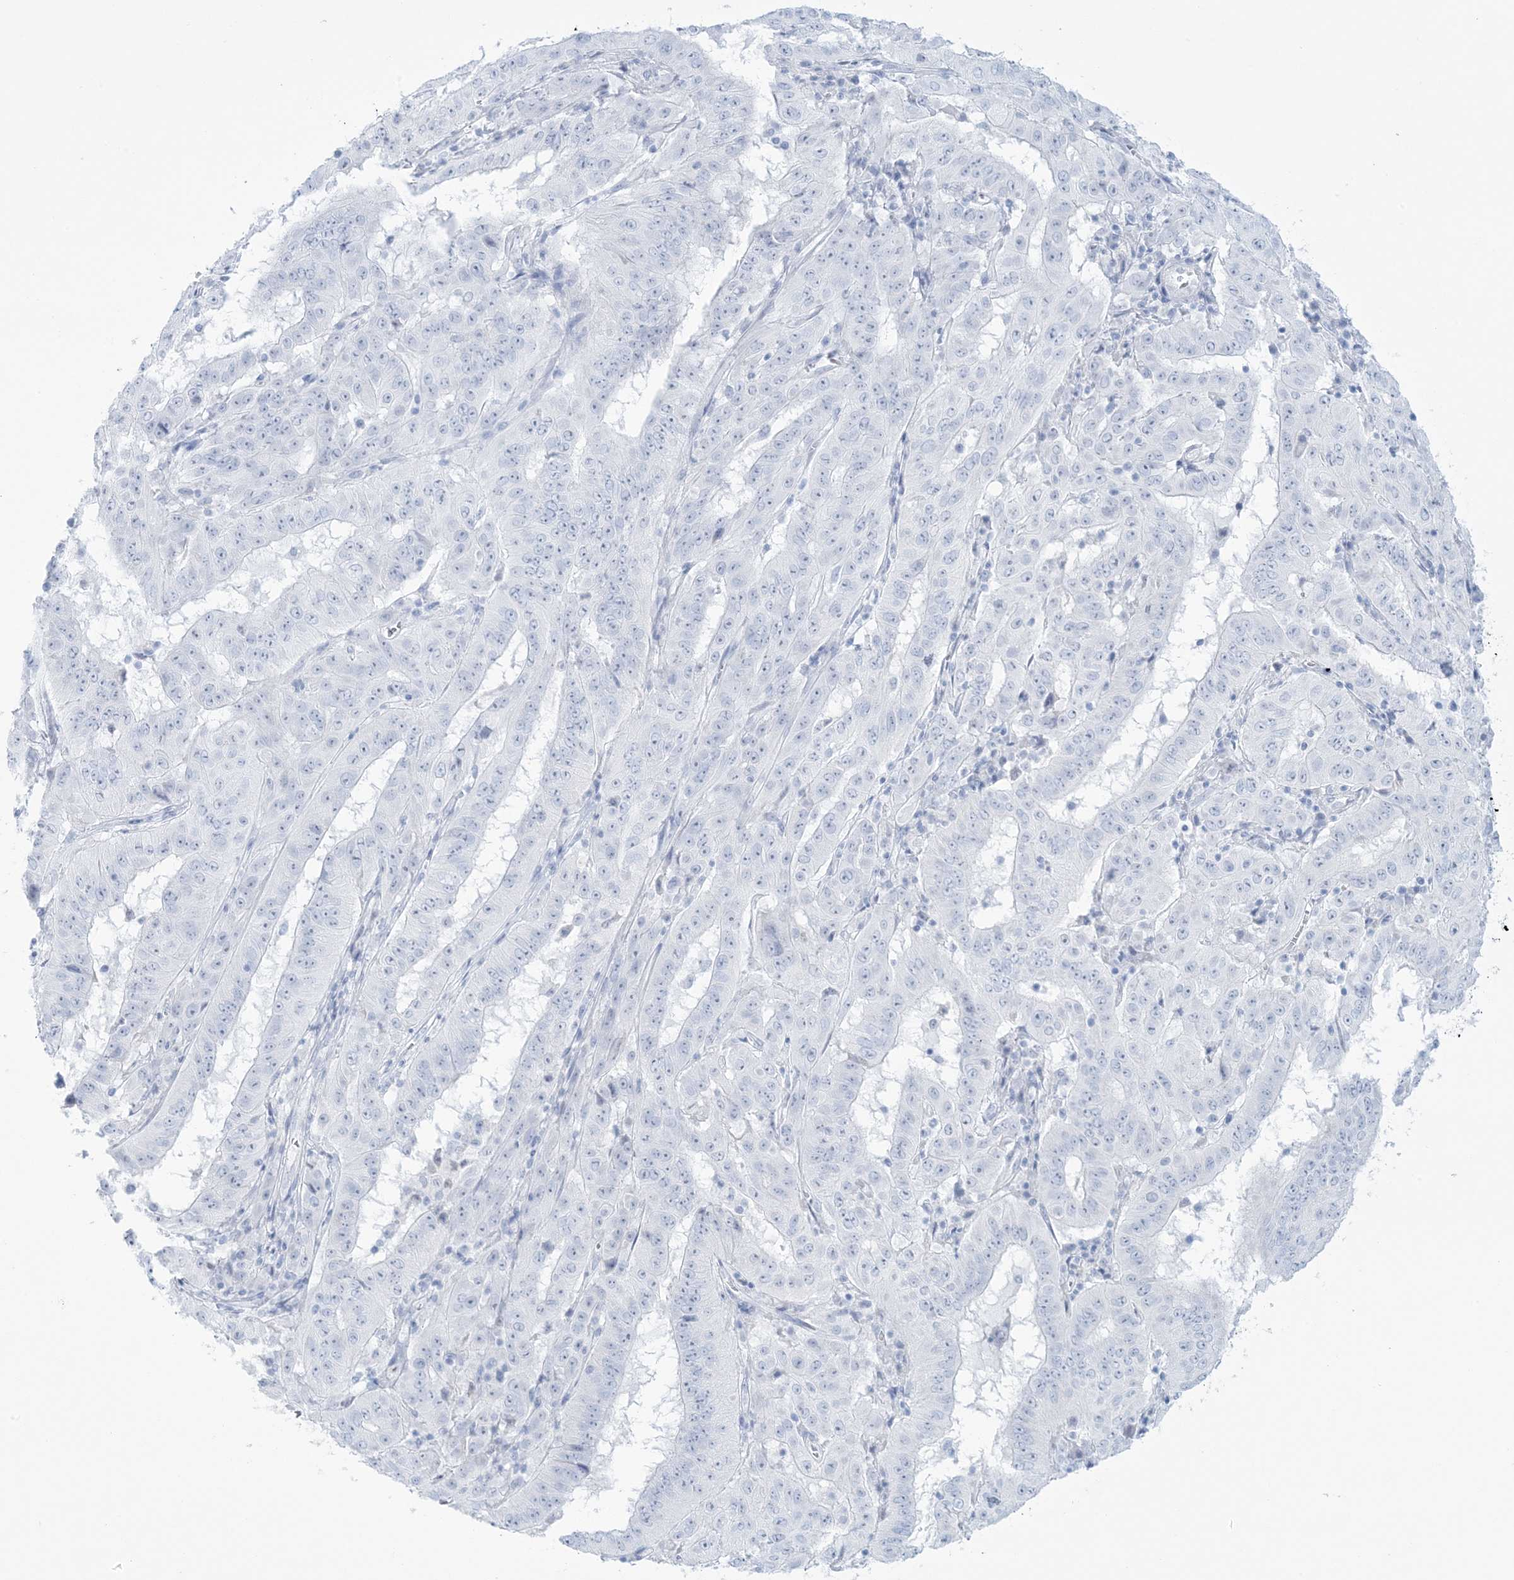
{"staining": {"intensity": "negative", "quantity": "none", "location": "none"}, "tissue": "pancreatic cancer", "cell_type": "Tumor cells", "image_type": "cancer", "snomed": [{"axis": "morphology", "description": "Adenocarcinoma, NOS"}, {"axis": "topography", "description": "Pancreas"}], "caption": "This is a micrograph of IHC staining of pancreatic adenocarcinoma, which shows no positivity in tumor cells.", "gene": "AGXT", "patient": {"sex": "male", "age": 63}}